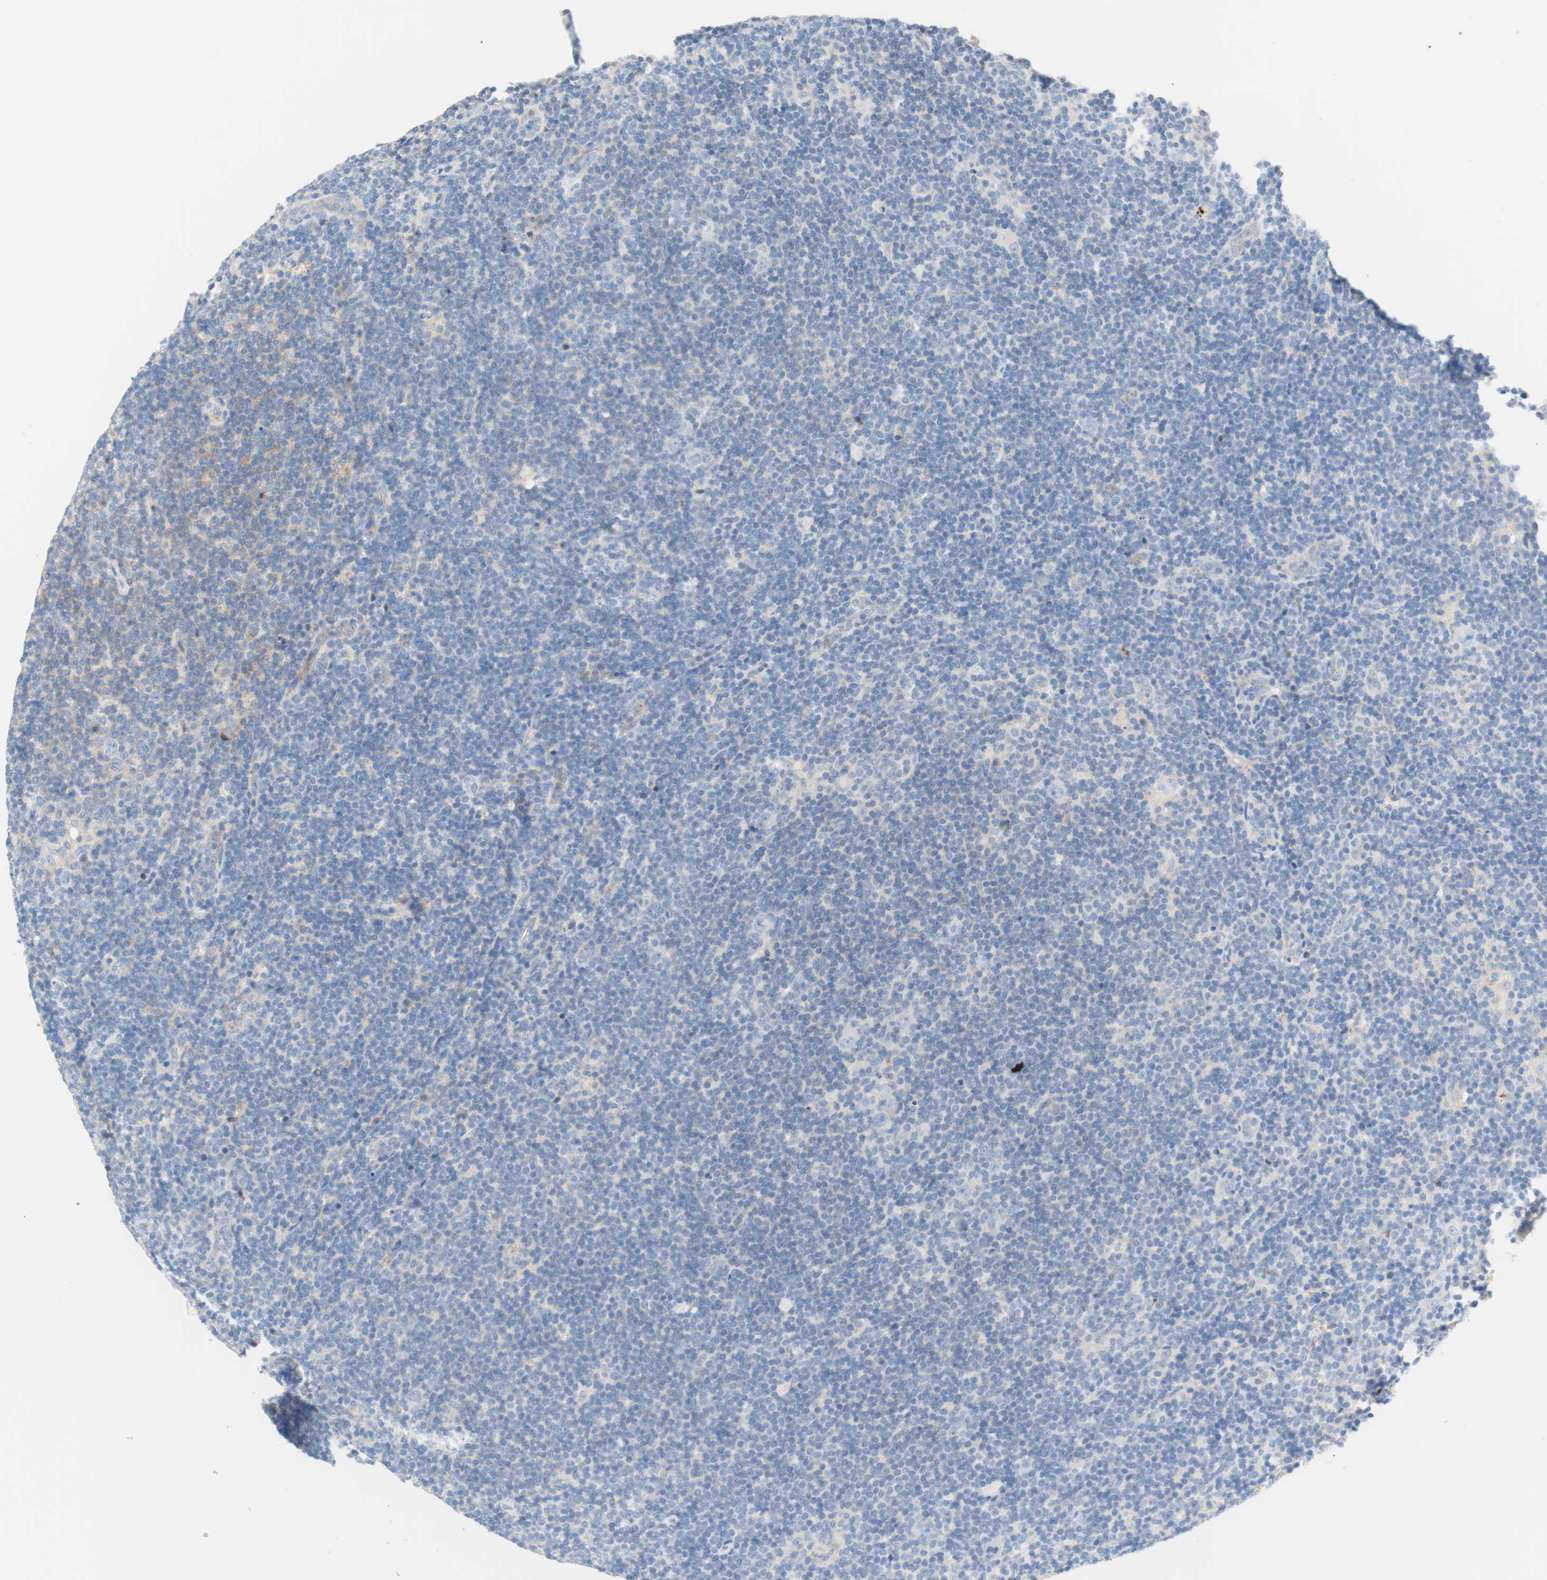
{"staining": {"intensity": "negative", "quantity": "none", "location": "none"}, "tissue": "lymphoma", "cell_type": "Tumor cells", "image_type": "cancer", "snomed": [{"axis": "morphology", "description": "Hodgkin's disease, NOS"}, {"axis": "topography", "description": "Lymph node"}], "caption": "Protein analysis of lymphoma shows no significant expression in tumor cells.", "gene": "RBP4", "patient": {"sex": "female", "age": 57}}